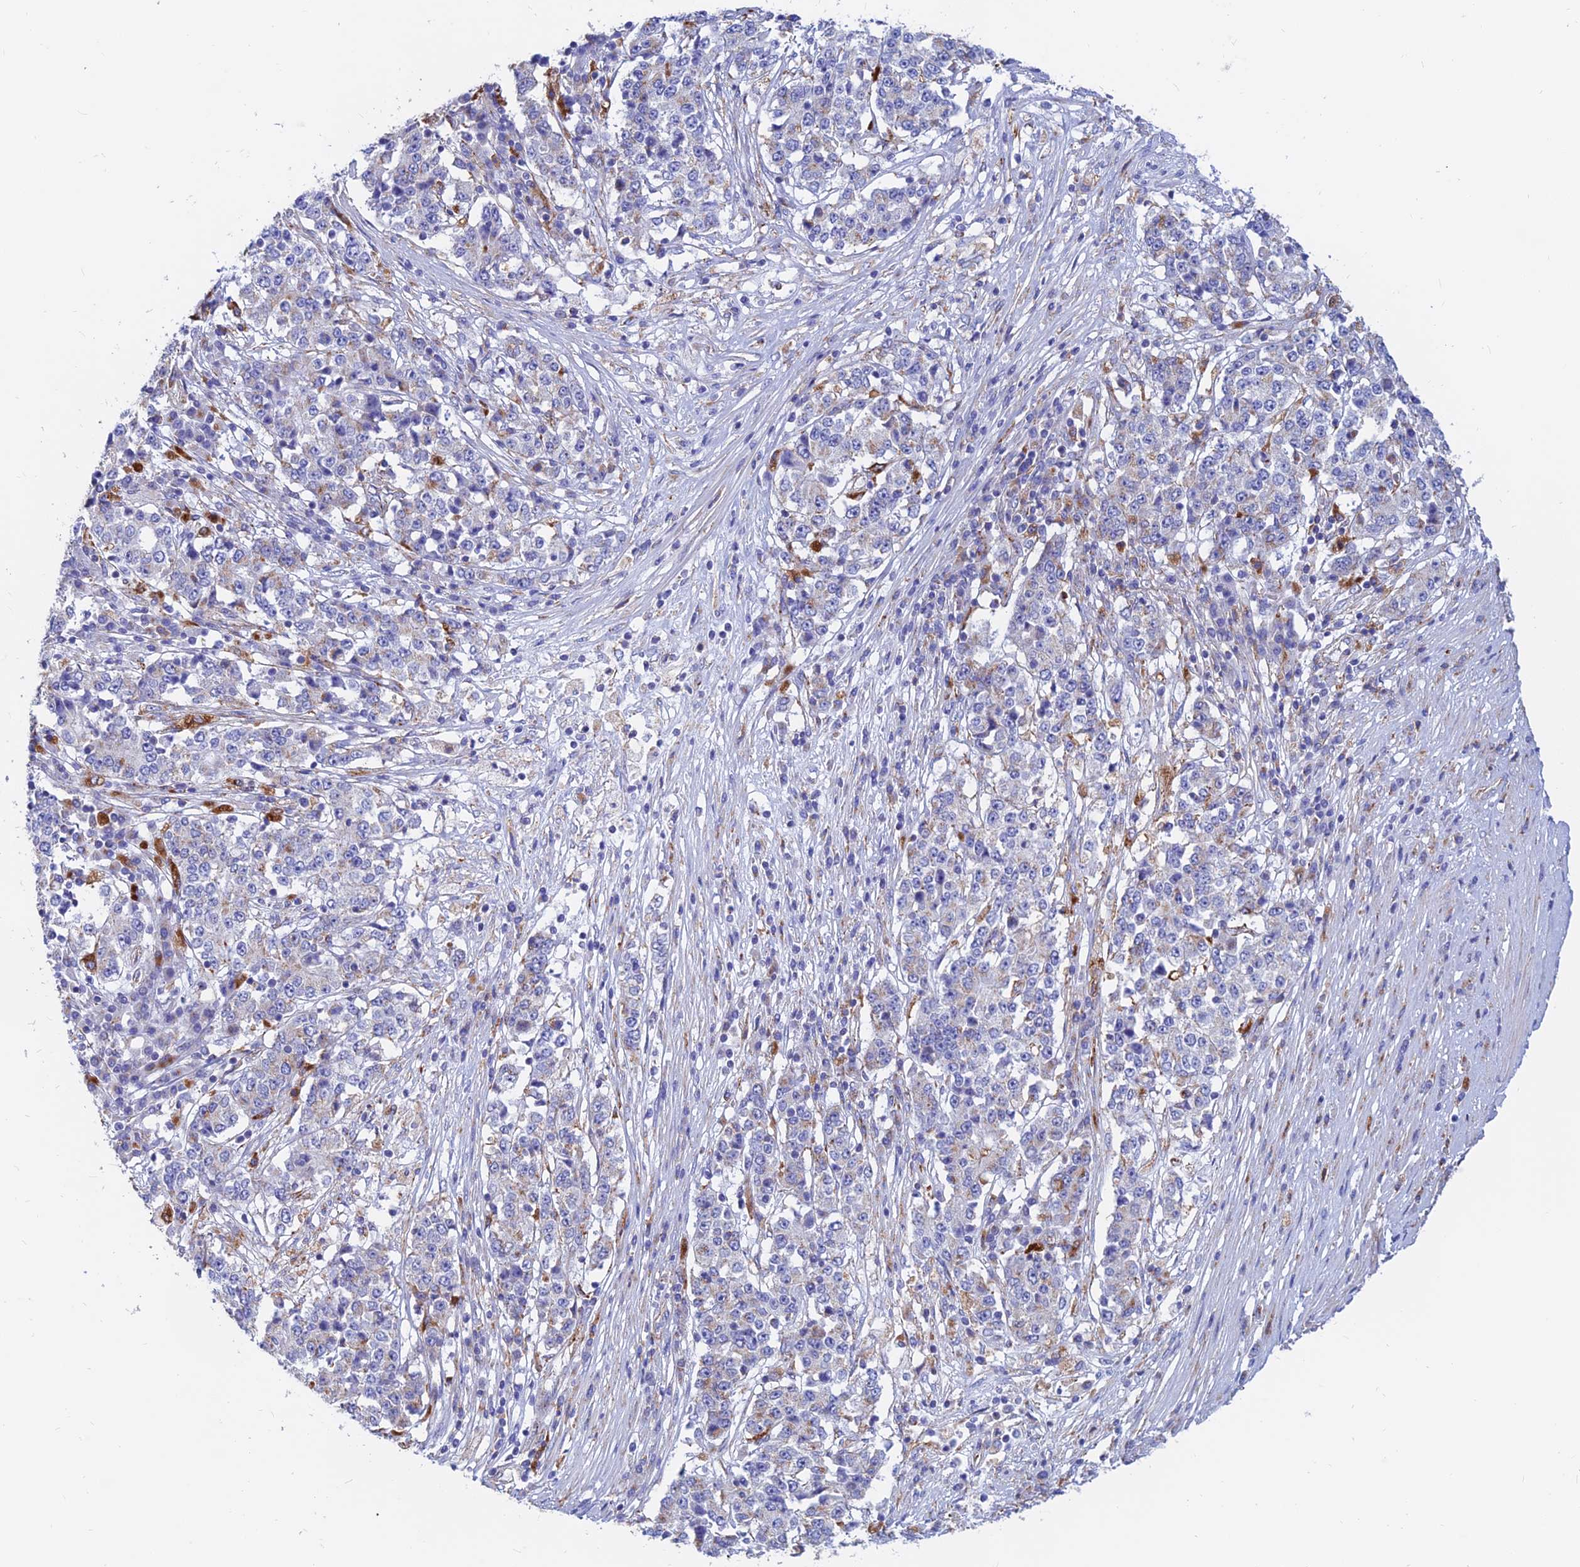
{"staining": {"intensity": "negative", "quantity": "none", "location": "none"}, "tissue": "stomach cancer", "cell_type": "Tumor cells", "image_type": "cancer", "snomed": [{"axis": "morphology", "description": "Adenocarcinoma, NOS"}, {"axis": "topography", "description": "Stomach"}], "caption": "Immunohistochemistry histopathology image of stomach cancer stained for a protein (brown), which shows no expression in tumor cells.", "gene": "SPNS1", "patient": {"sex": "male", "age": 59}}